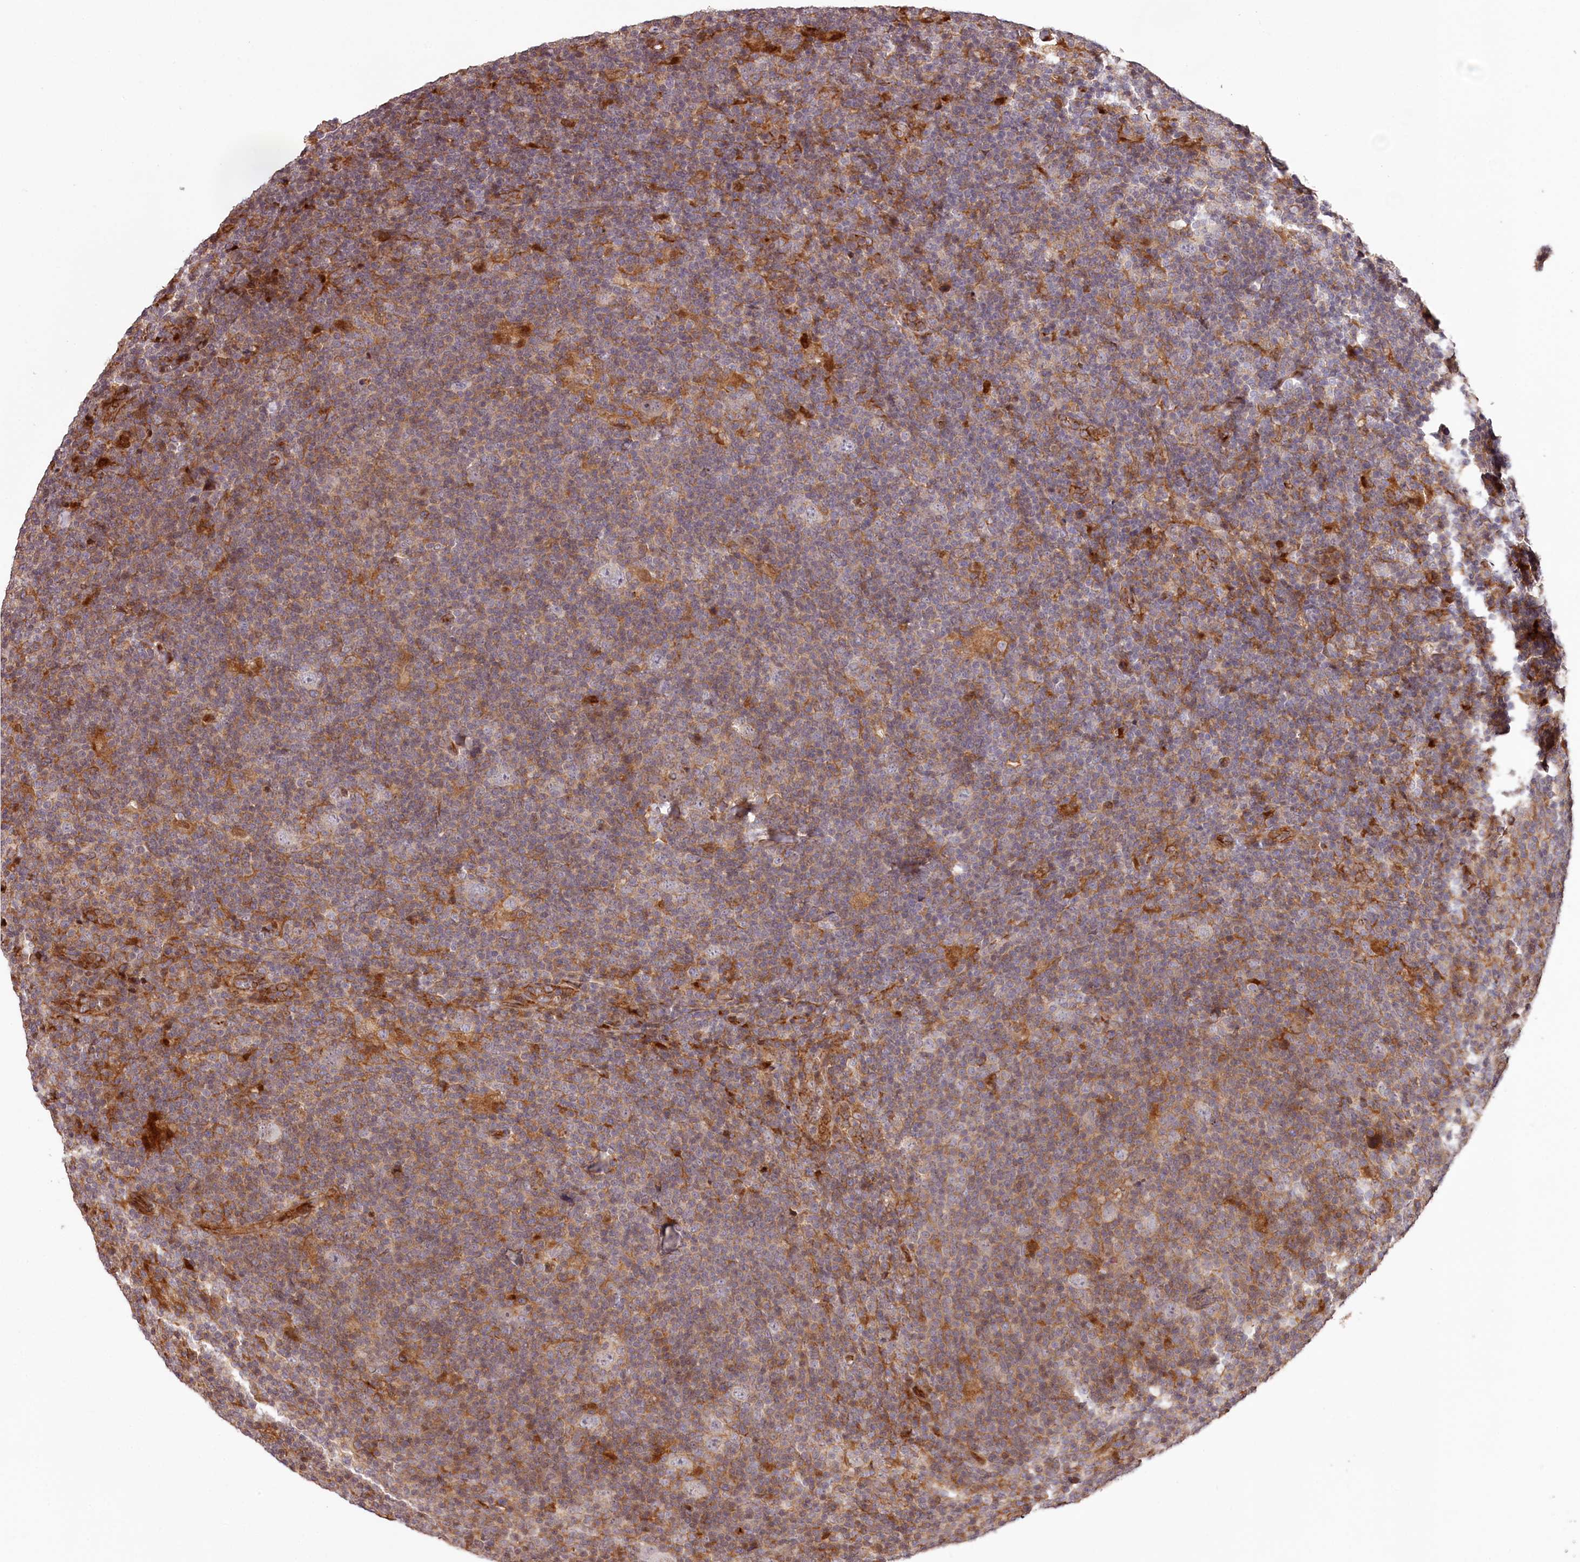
{"staining": {"intensity": "negative", "quantity": "none", "location": "none"}, "tissue": "lymphoma", "cell_type": "Tumor cells", "image_type": "cancer", "snomed": [{"axis": "morphology", "description": "Hodgkin's disease, NOS"}, {"axis": "topography", "description": "Lymph node"}], "caption": "Micrograph shows no significant protein expression in tumor cells of Hodgkin's disease.", "gene": "KIF14", "patient": {"sex": "female", "age": 57}}